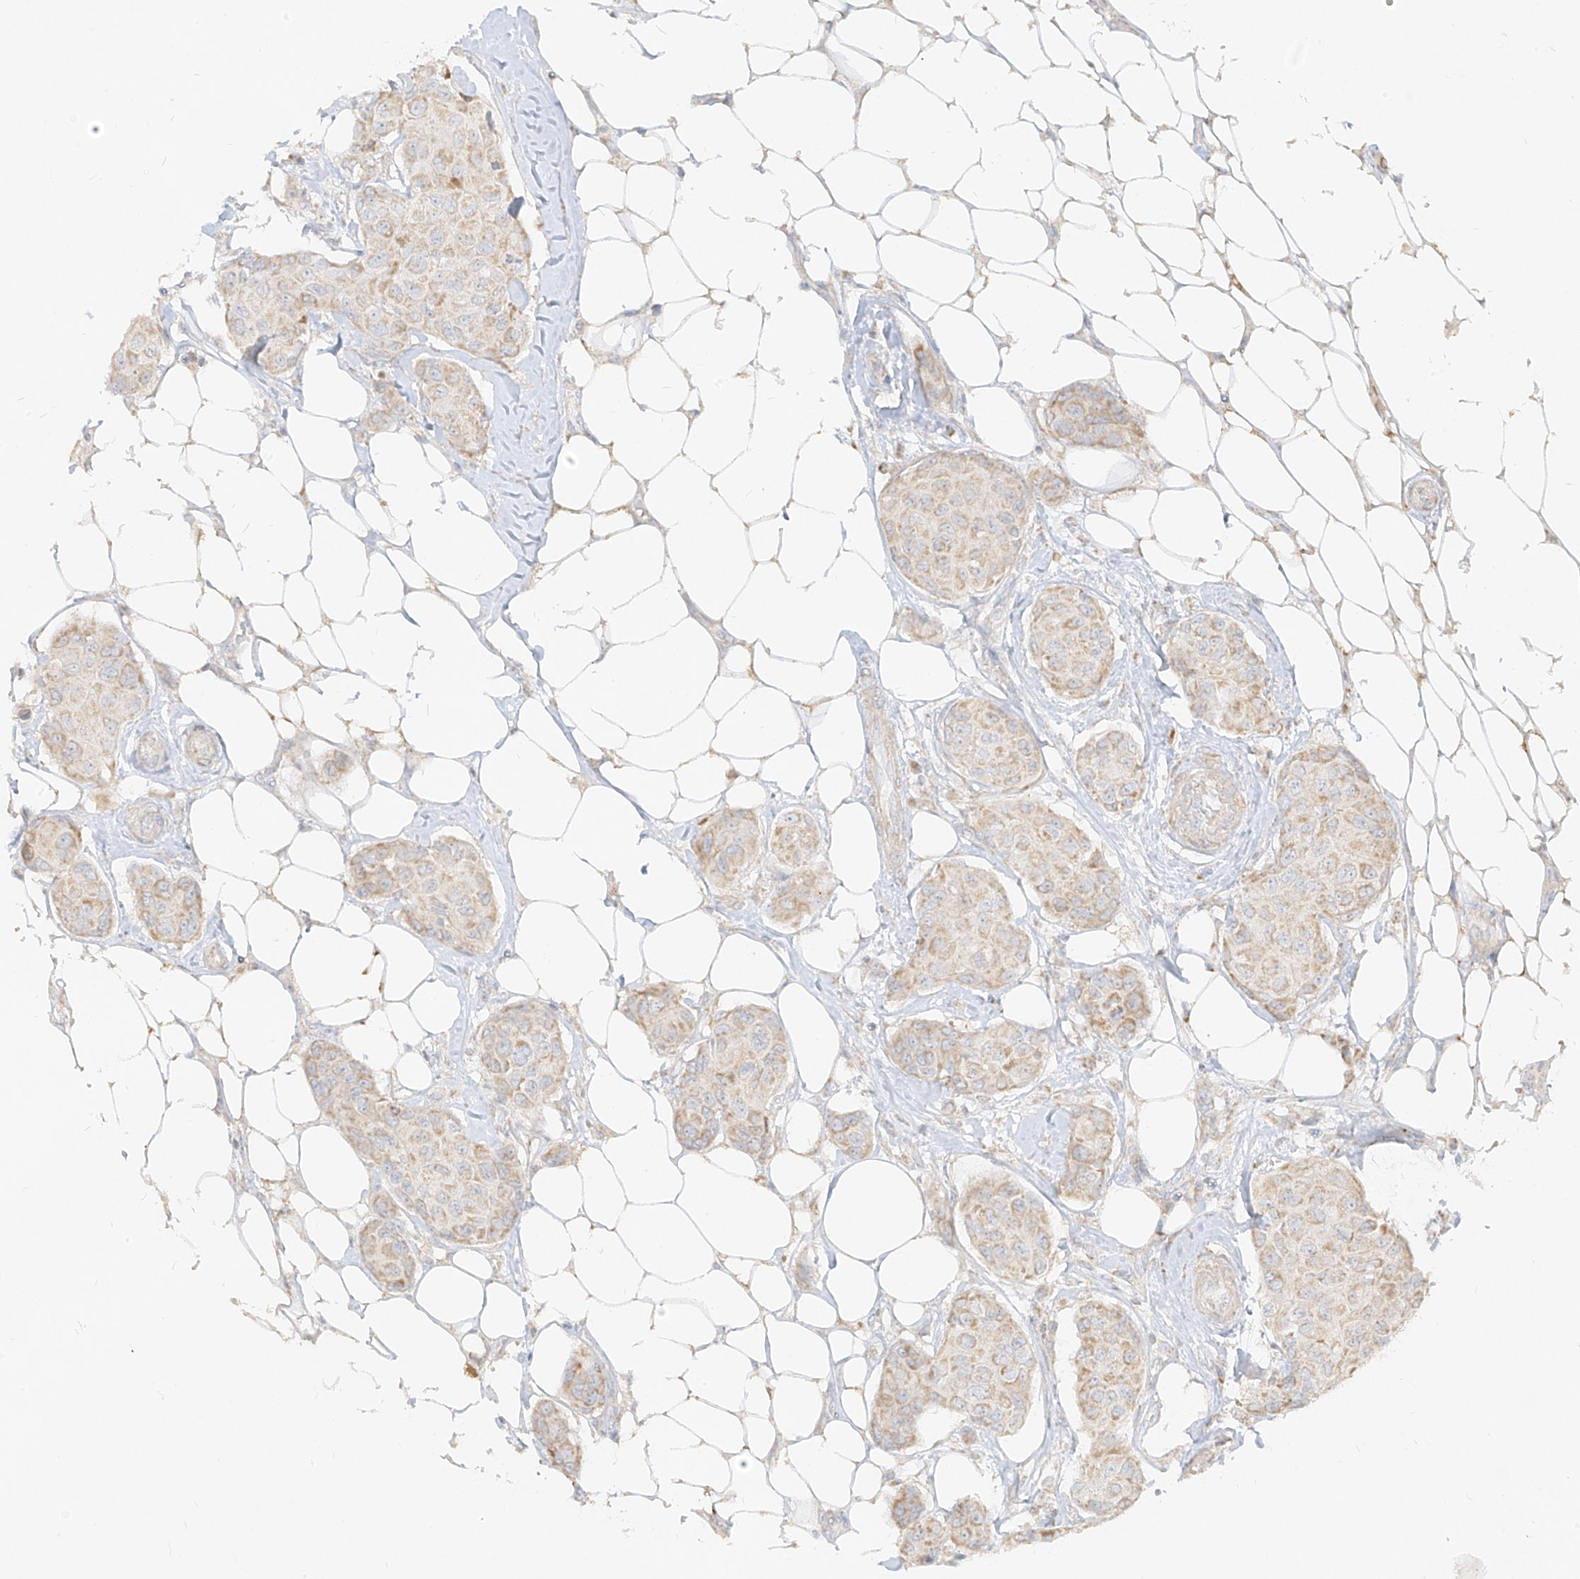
{"staining": {"intensity": "weak", "quantity": "25%-75%", "location": "cytoplasmic/membranous"}, "tissue": "breast cancer", "cell_type": "Tumor cells", "image_type": "cancer", "snomed": [{"axis": "morphology", "description": "Duct carcinoma"}, {"axis": "topography", "description": "Breast"}], "caption": "Protein staining by immunohistochemistry (IHC) shows weak cytoplasmic/membranous staining in approximately 25%-75% of tumor cells in infiltrating ductal carcinoma (breast).", "gene": "ZIM3", "patient": {"sex": "female", "age": 80}}